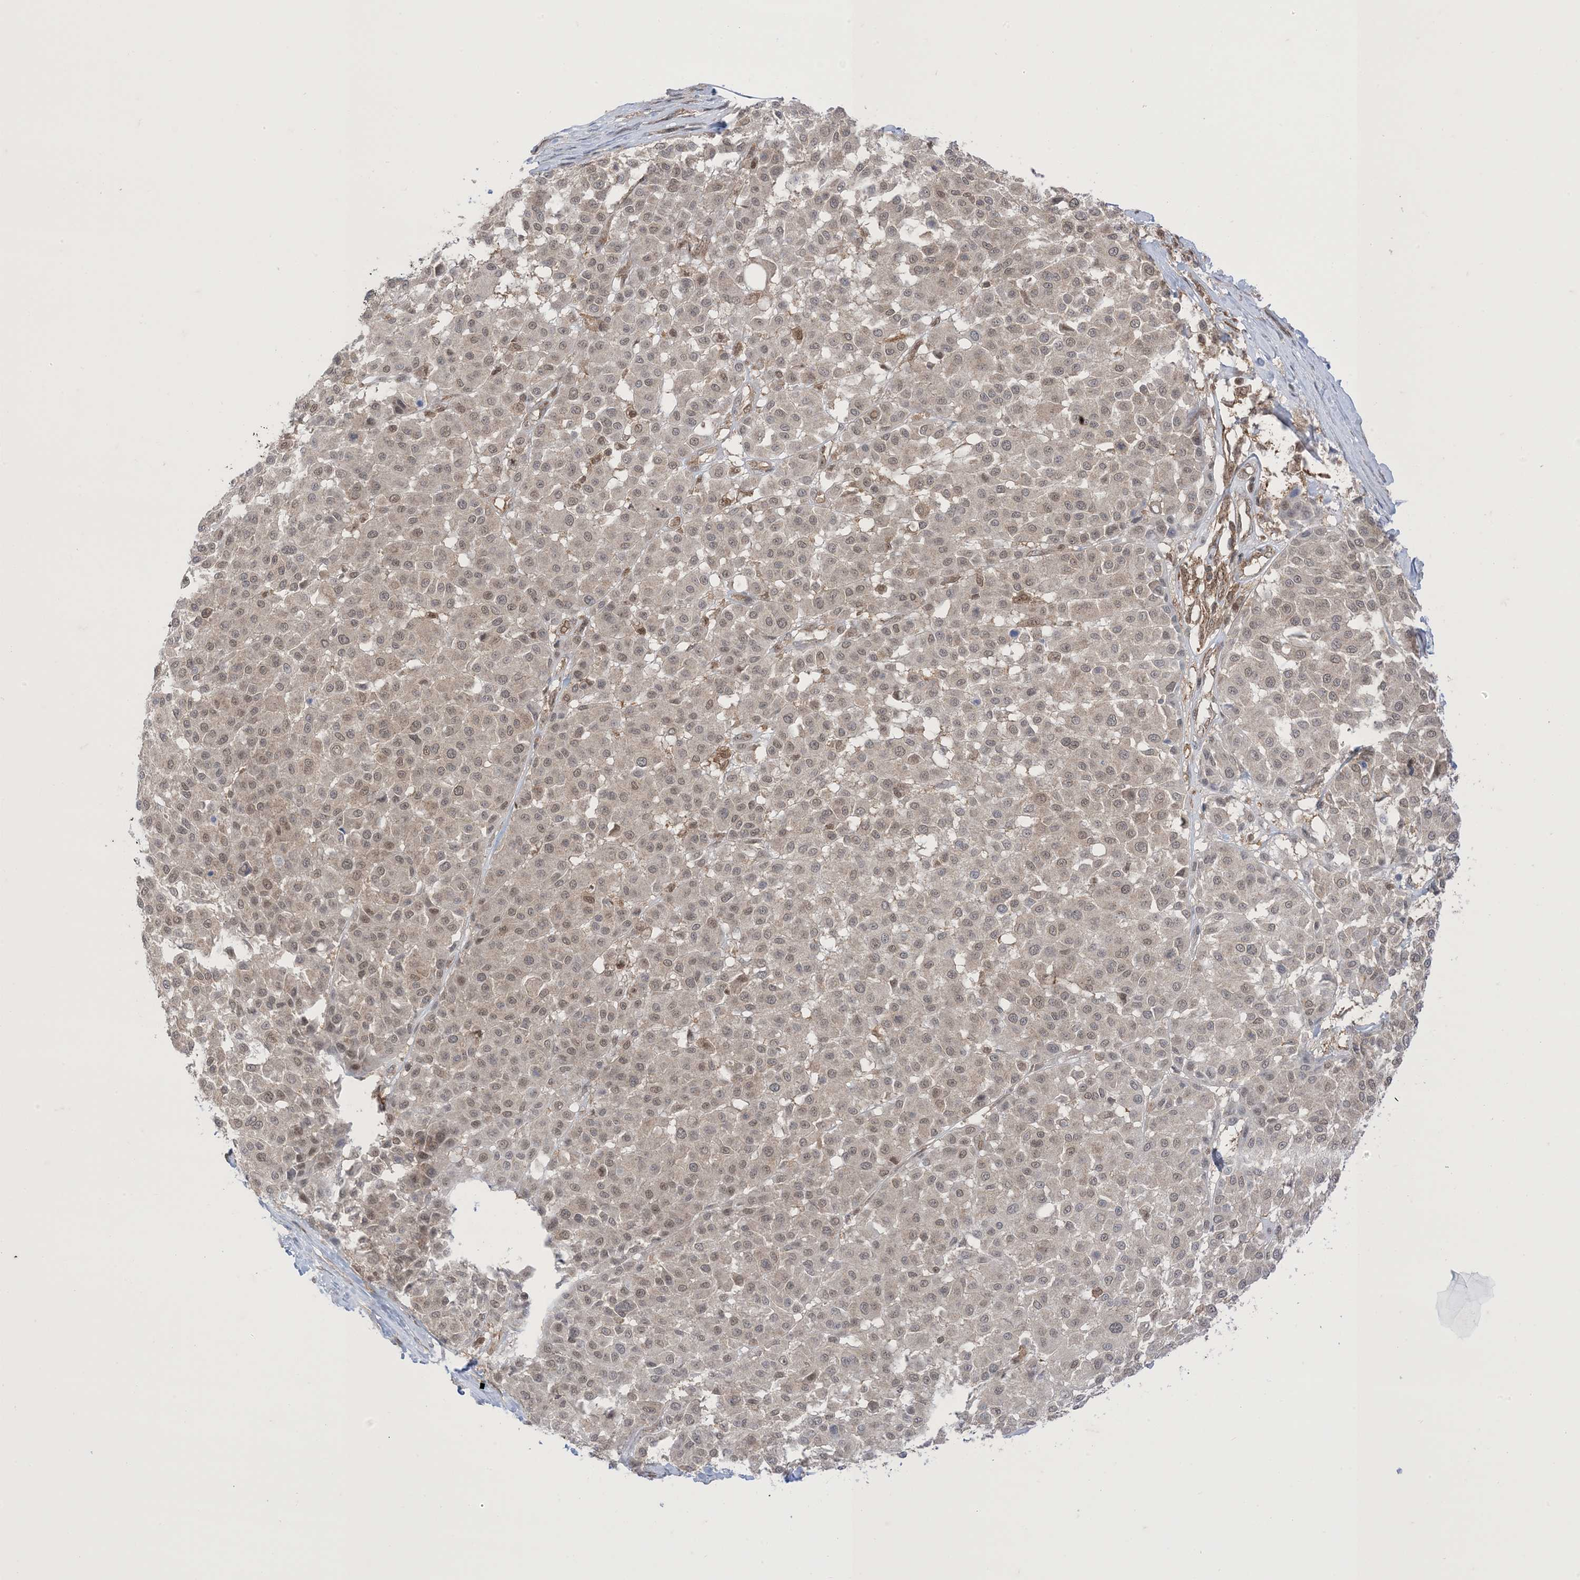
{"staining": {"intensity": "weak", "quantity": "<25%", "location": "nuclear"}, "tissue": "melanoma", "cell_type": "Tumor cells", "image_type": "cancer", "snomed": [{"axis": "morphology", "description": "Malignant melanoma, Metastatic site"}, {"axis": "topography", "description": "Soft tissue"}], "caption": "Protein analysis of melanoma exhibits no significant staining in tumor cells.", "gene": "PTPA", "patient": {"sex": "male", "age": 41}}